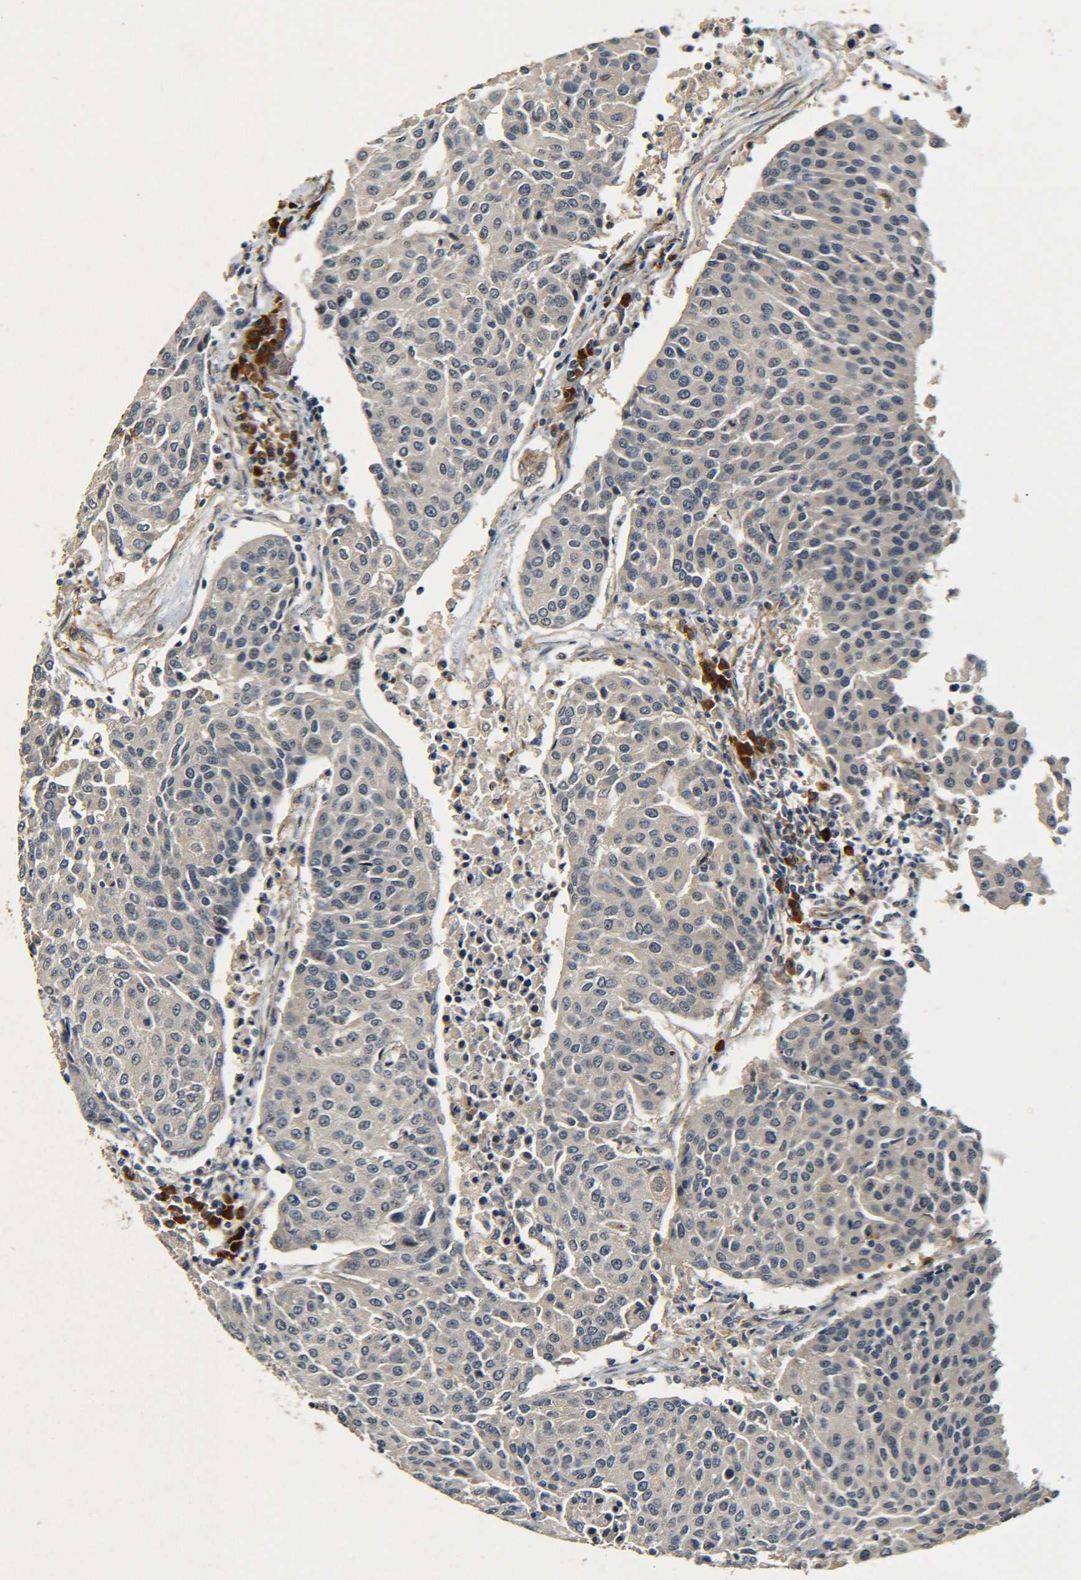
{"staining": {"intensity": "negative", "quantity": "none", "location": "none"}, "tissue": "urothelial cancer", "cell_type": "Tumor cells", "image_type": "cancer", "snomed": [{"axis": "morphology", "description": "Urothelial carcinoma, High grade"}, {"axis": "topography", "description": "Urinary bladder"}], "caption": "Image shows no significant protein staining in tumor cells of urothelial cancer. (DAB (3,3'-diaminobenzidine) immunohistochemistry (IHC), high magnification).", "gene": "MEIS1", "patient": {"sex": "female", "age": 85}}